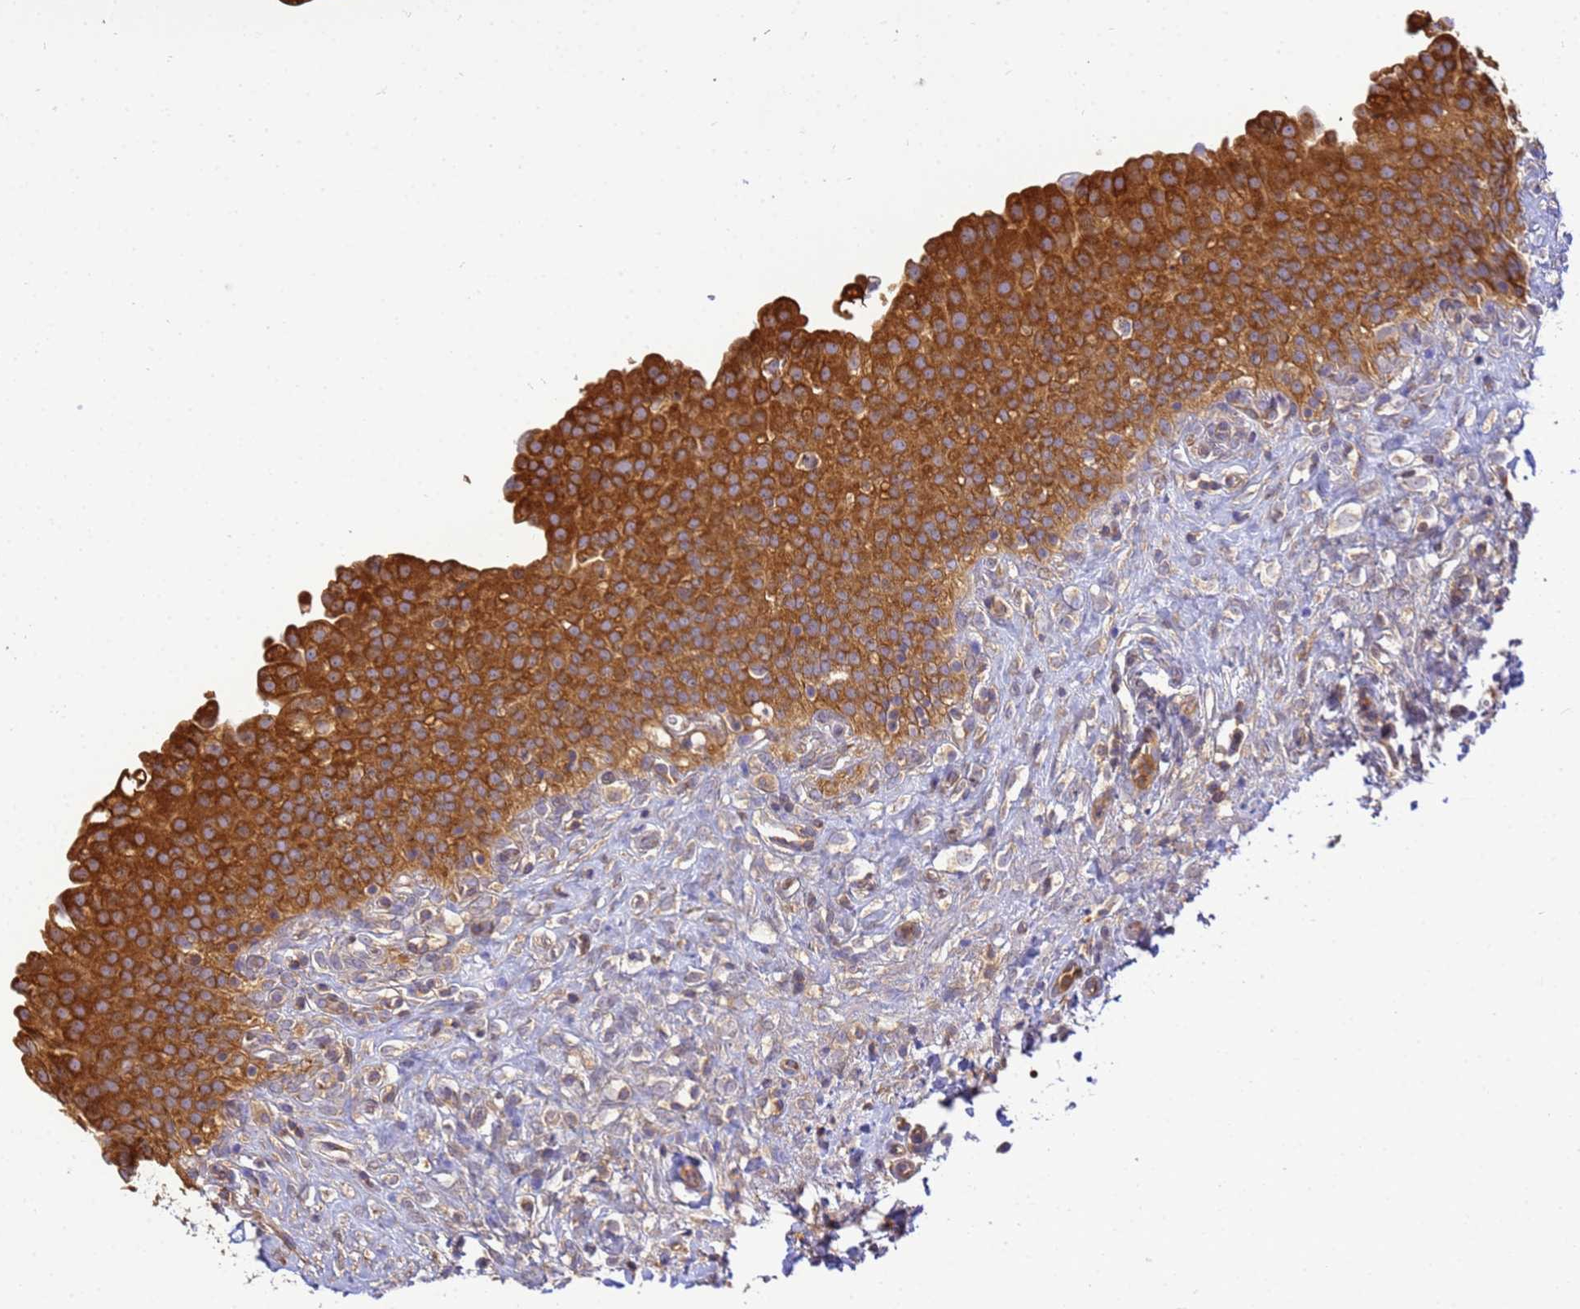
{"staining": {"intensity": "strong", "quantity": ">75%", "location": "cytoplasmic/membranous"}, "tissue": "urinary bladder", "cell_type": "Urothelial cells", "image_type": "normal", "snomed": [{"axis": "morphology", "description": "Urothelial carcinoma, High grade"}, {"axis": "topography", "description": "Urinary bladder"}], "caption": "Protein positivity by IHC shows strong cytoplasmic/membranous positivity in approximately >75% of urothelial cells in unremarkable urinary bladder. (Brightfield microscopy of DAB IHC at high magnification).", "gene": "NARS1", "patient": {"sex": "male", "age": 46}}